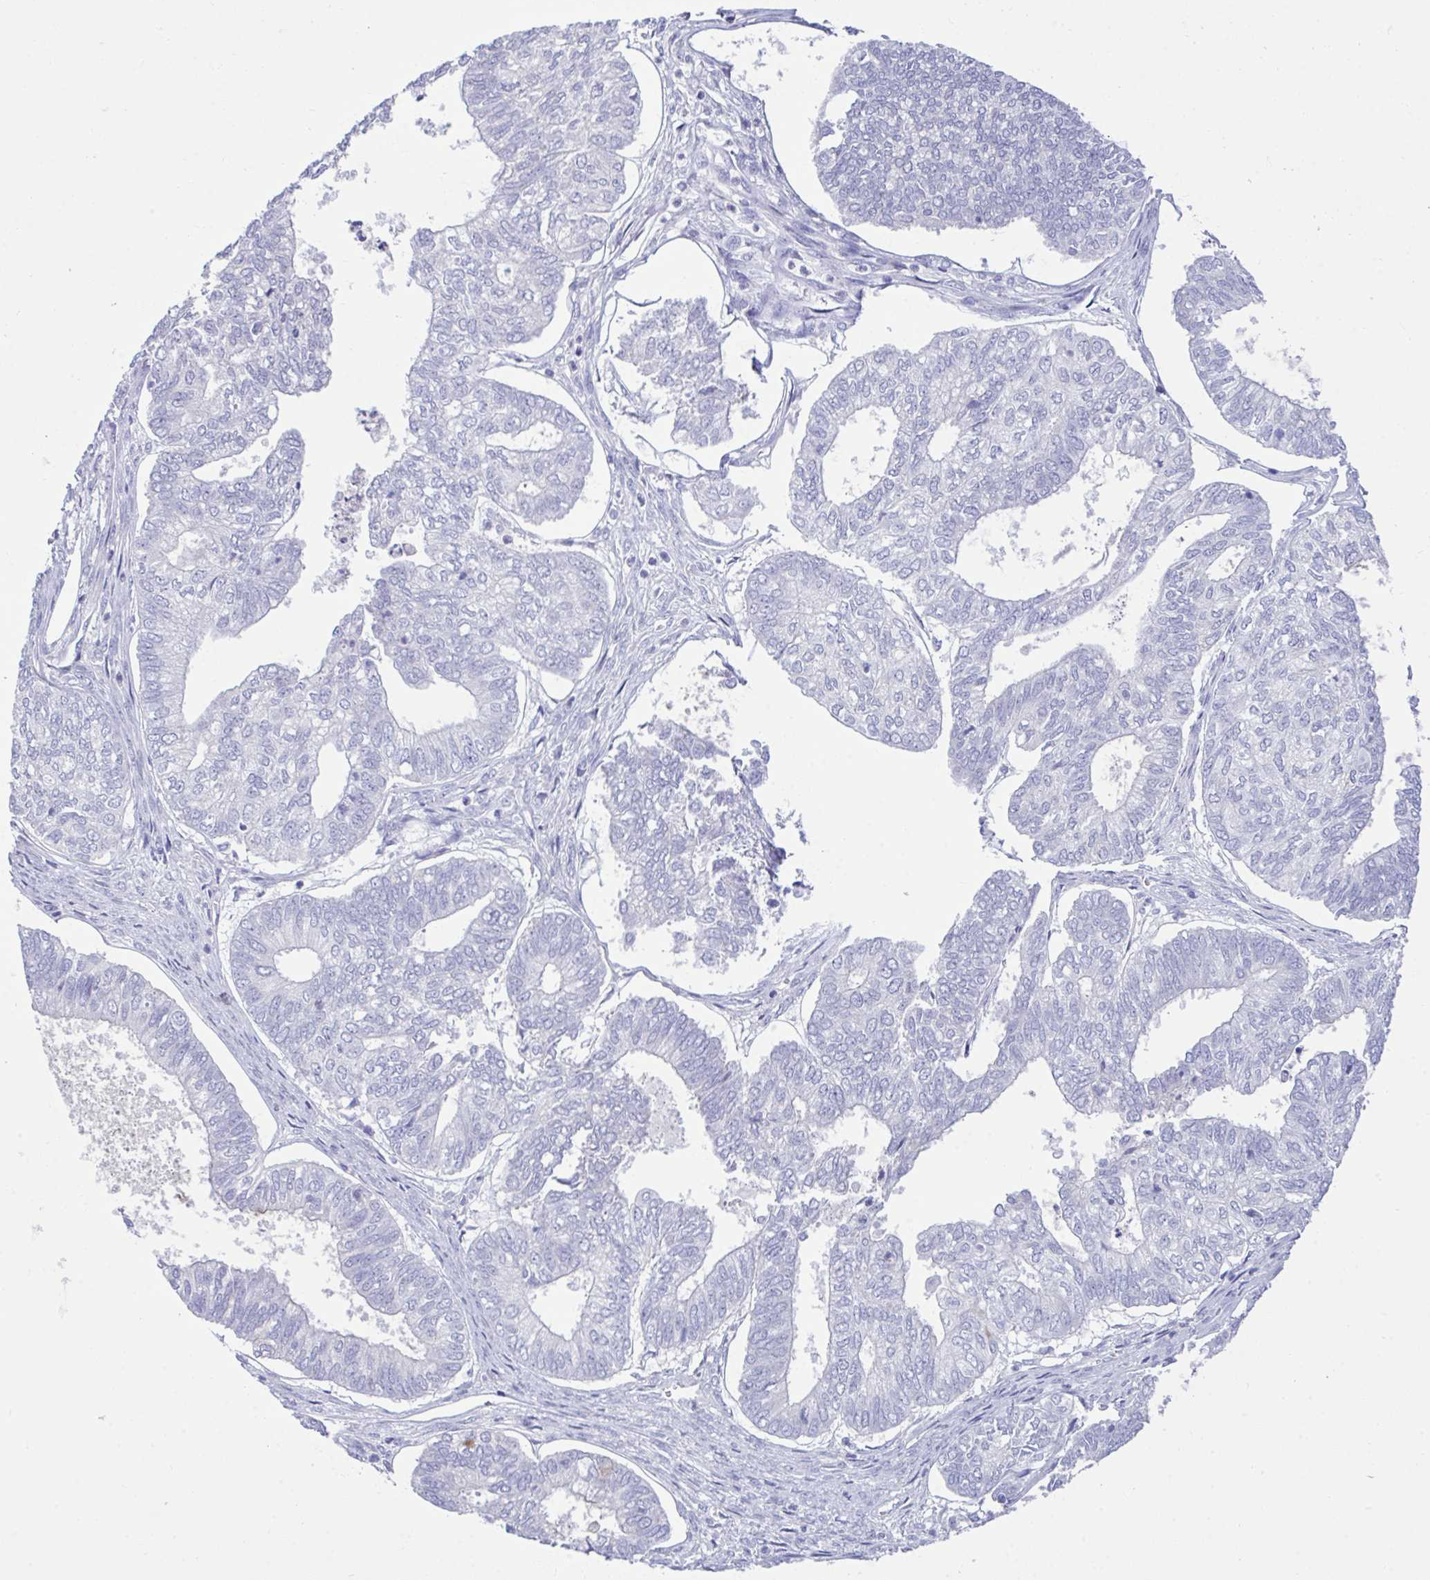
{"staining": {"intensity": "negative", "quantity": "none", "location": "none"}, "tissue": "ovarian cancer", "cell_type": "Tumor cells", "image_type": "cancer", "snomed": [{"axis": "morphology", "description": "Carcinoma, endometroid"}, {"axis": "topography", "description": "Ovary"}], "caption": "Ovarian cancer stained for a protein using immunohistochemistry (IHC) shows no positivity tumor cells.", "gene": "PLEKHH1", "patient": {"sex": "female", "age": 64}}